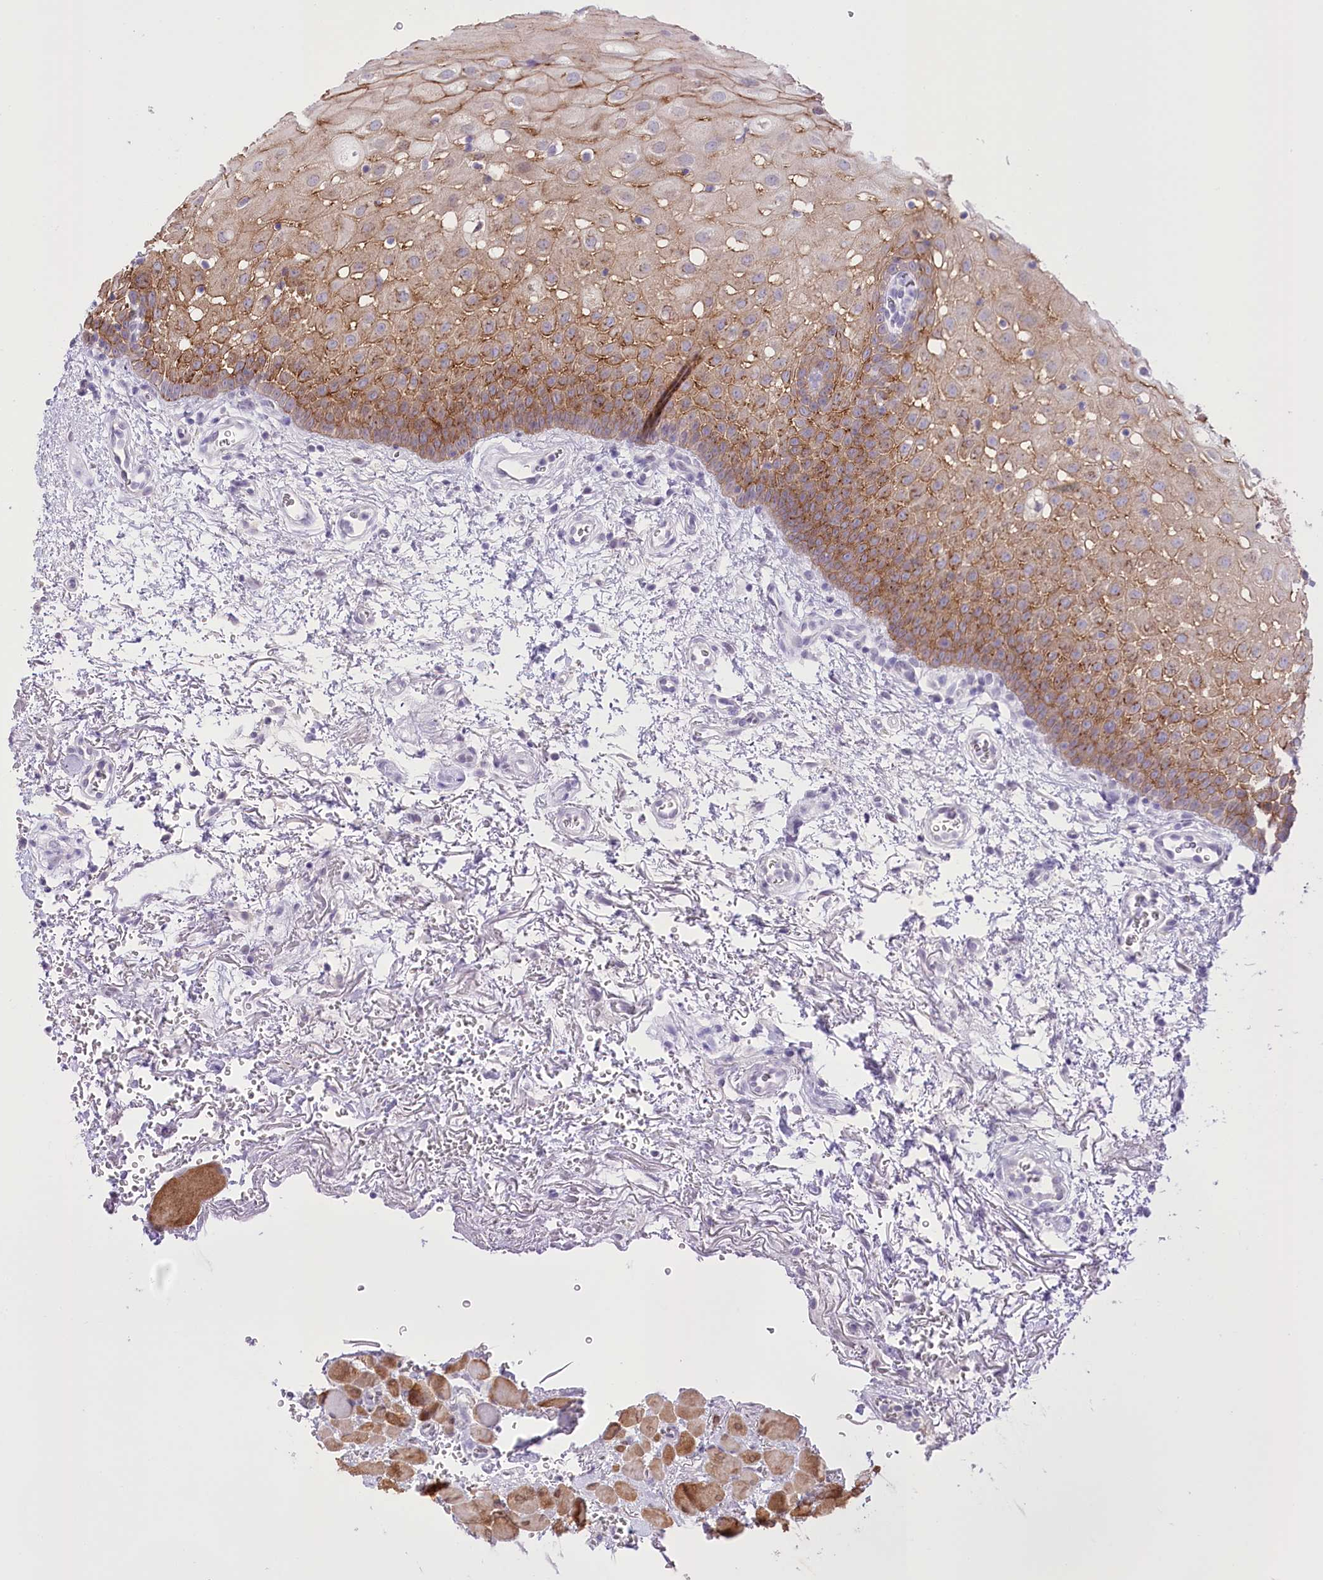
{"staining": {"intensity": "moderate", "quantity": ">75%", "location": "cytoplasmic/membranous"}, "tissue": "oral mucosa", "cell_type": "Squamous epithelial cells", "image_type": "normal", "snomed": [{"axis": "morphology", "description": "Normal tissue, NOS"}, {"axis": "morphology", "description": "Squamous cell carcinoma, NOS"}, {"axis": "topography", "description": "Oral tissue"}, {"axis": "topography", "description": "Head-Neck"}], "caption": "Moderate cytoplasmic/membranous protein staining is appreciated in approximately >75% of squamous epithelial cells in oral mucosa.", "gene": "SLC39A10", "patient": {"sex": "male", "age": 68}}